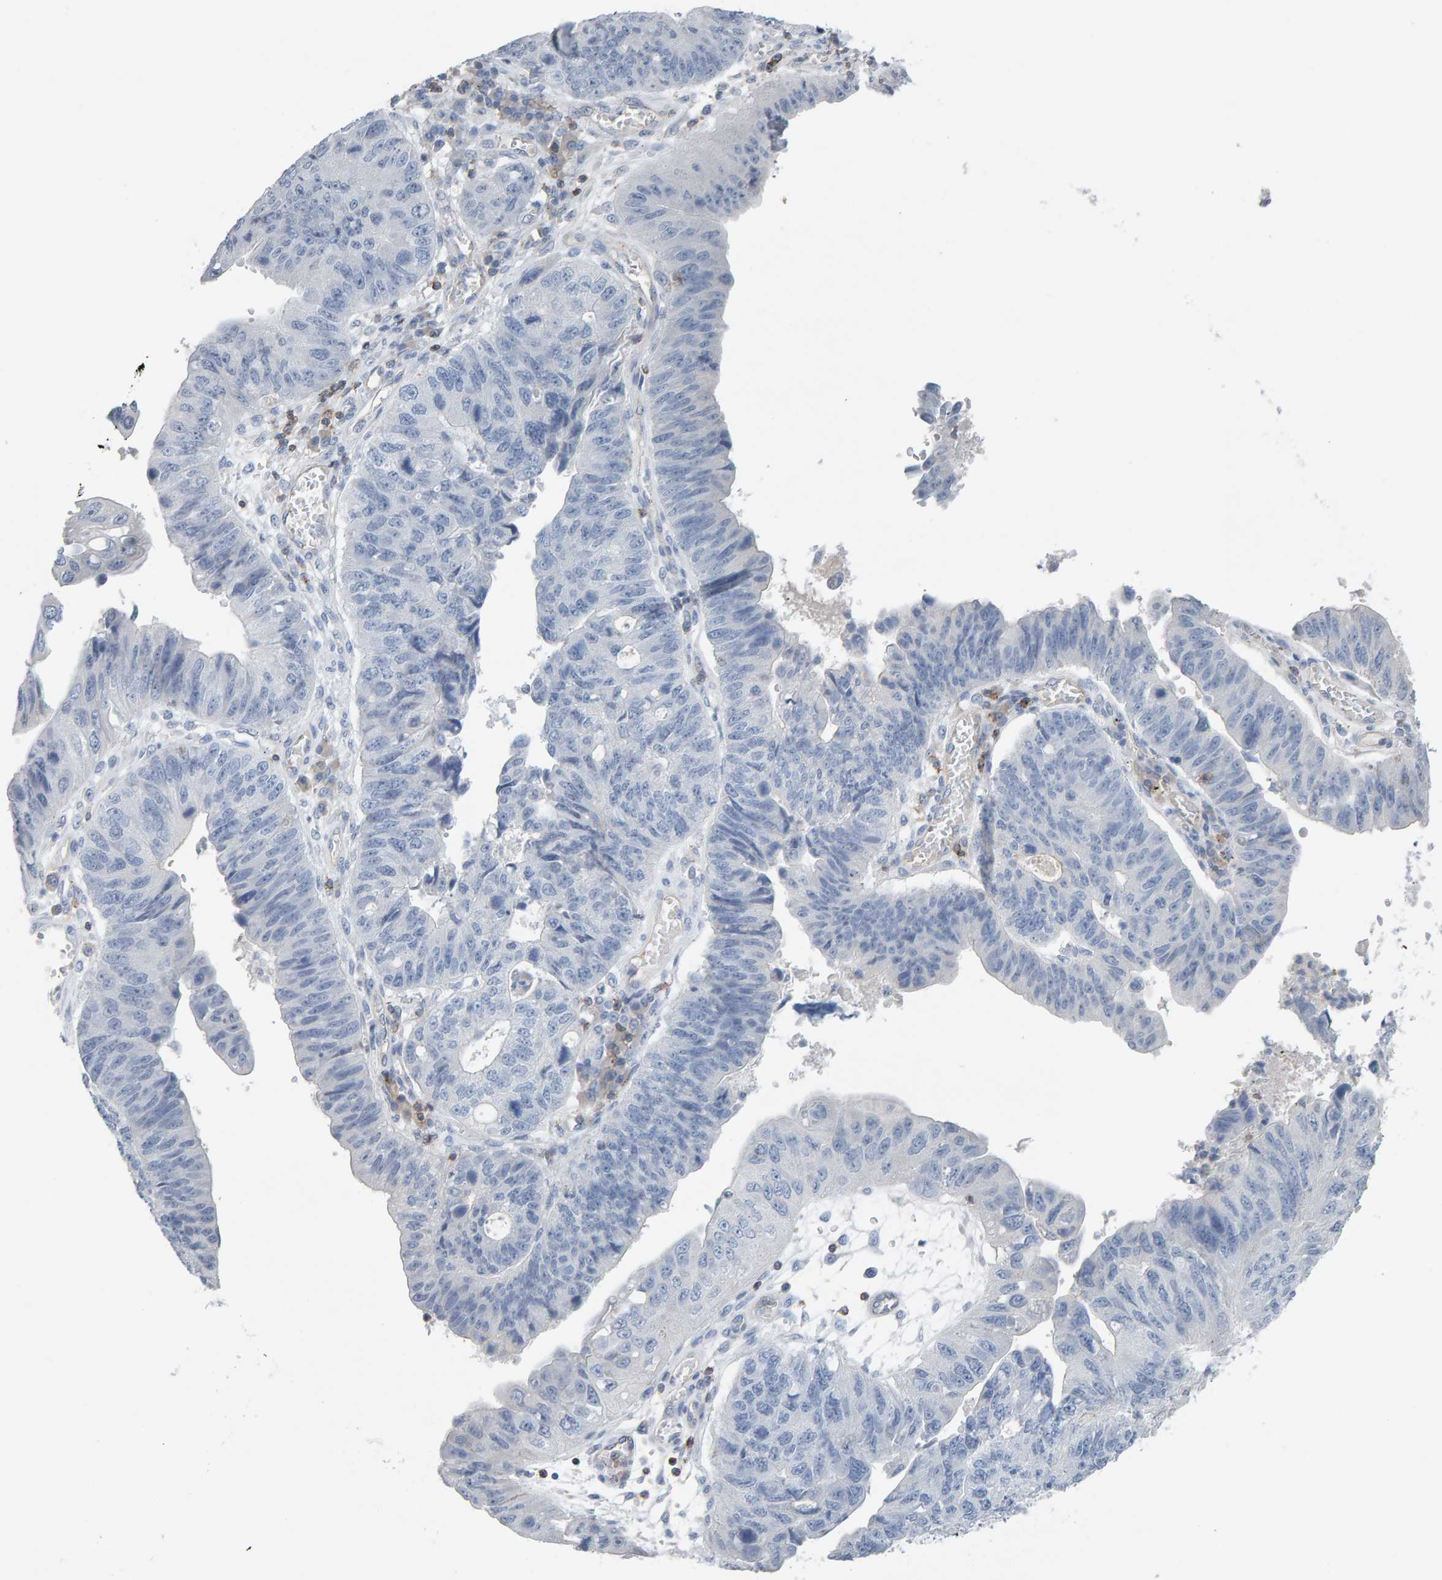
{"staining": {"intensity": "negative", "quantity": "none", "location": "none"}, "tissue": "stomach cancer", "cell_type": "Tumor cells", "image_type": "cancer", "snomed": [{"axis": "morphology", "description": "Adenocarcinoma, NOS"}, {"axis": "topography", "description": "Stomach"}], "caption": "Immunohistochemical staining of stomach cancer shows no significant expression in tumor cells.", "gene": "FYN", "patient": {"sex": "male", "age": 59}}